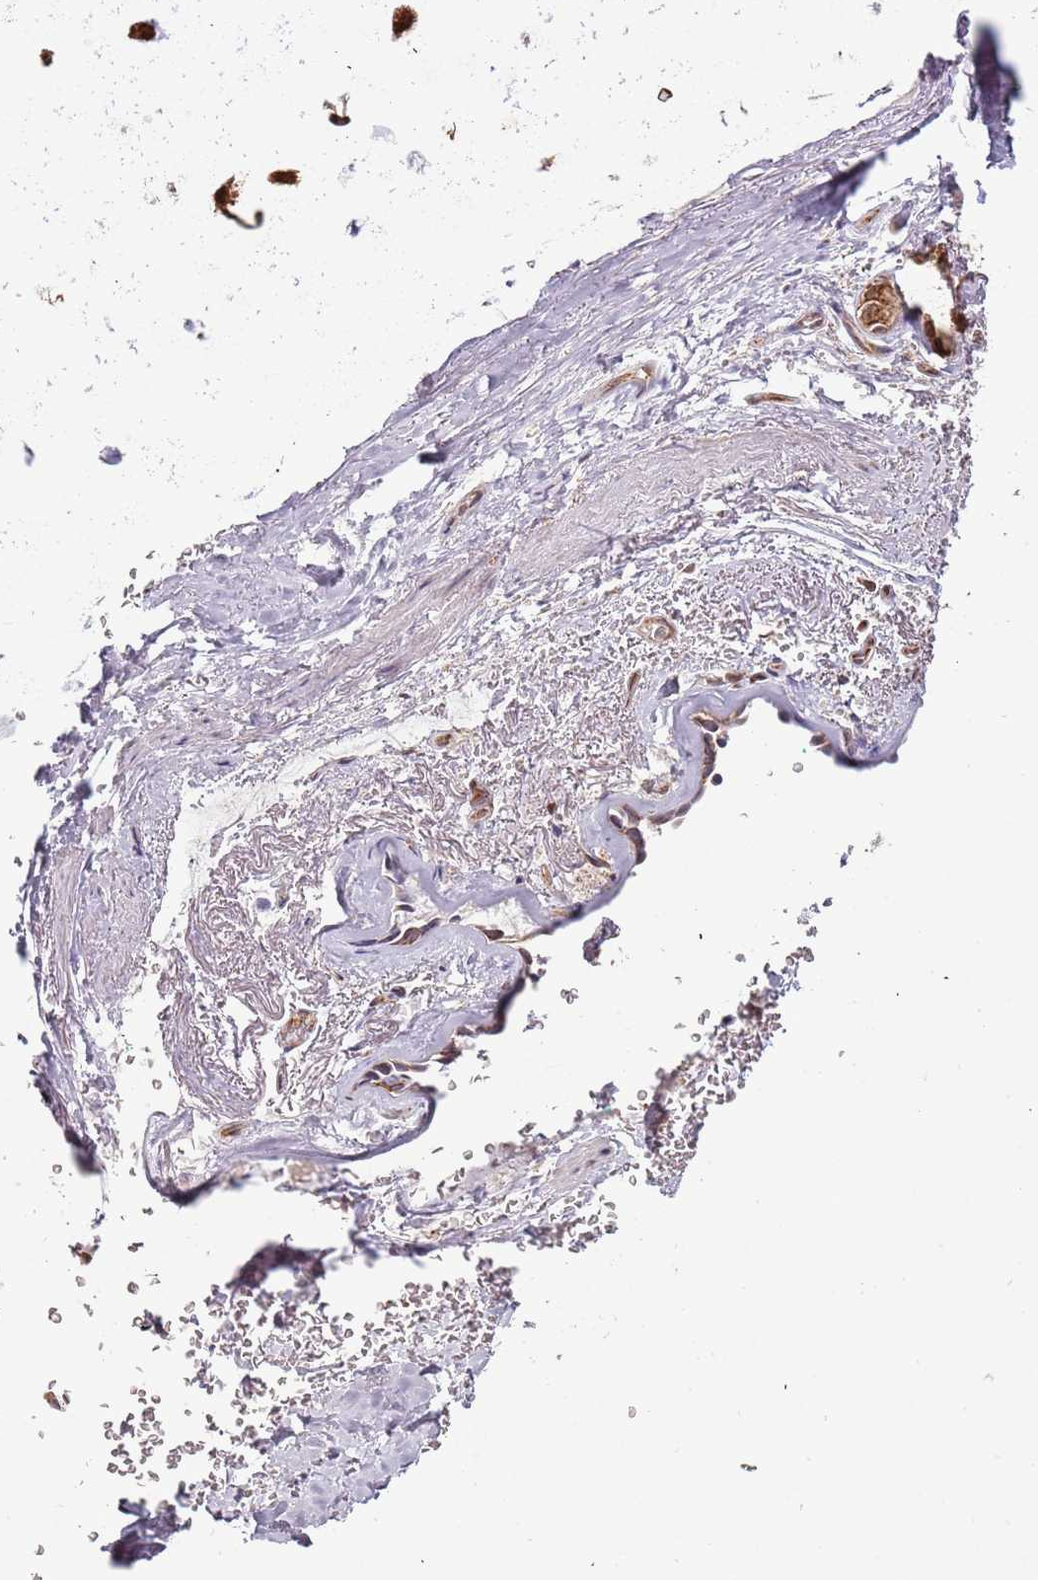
{"staining": {"intensity": "negative", "quantity": "none", "location": "none"}, "tissue": "adipose tissue", "cell_type": "Adipocytes", "image_type": "normal", "snomed": [{"axis": "morphology", "description": "Normal tissue, NOS"}, {"axis": "topography", "description": "Cartilage tissue"}], "caption": "IHC image of benign adipose tissue stained for a protein (brown), which exhibits no positivity in adipocytes.", "gene": "IL17RD", "patient": {"sex": "male", "age": 66}}